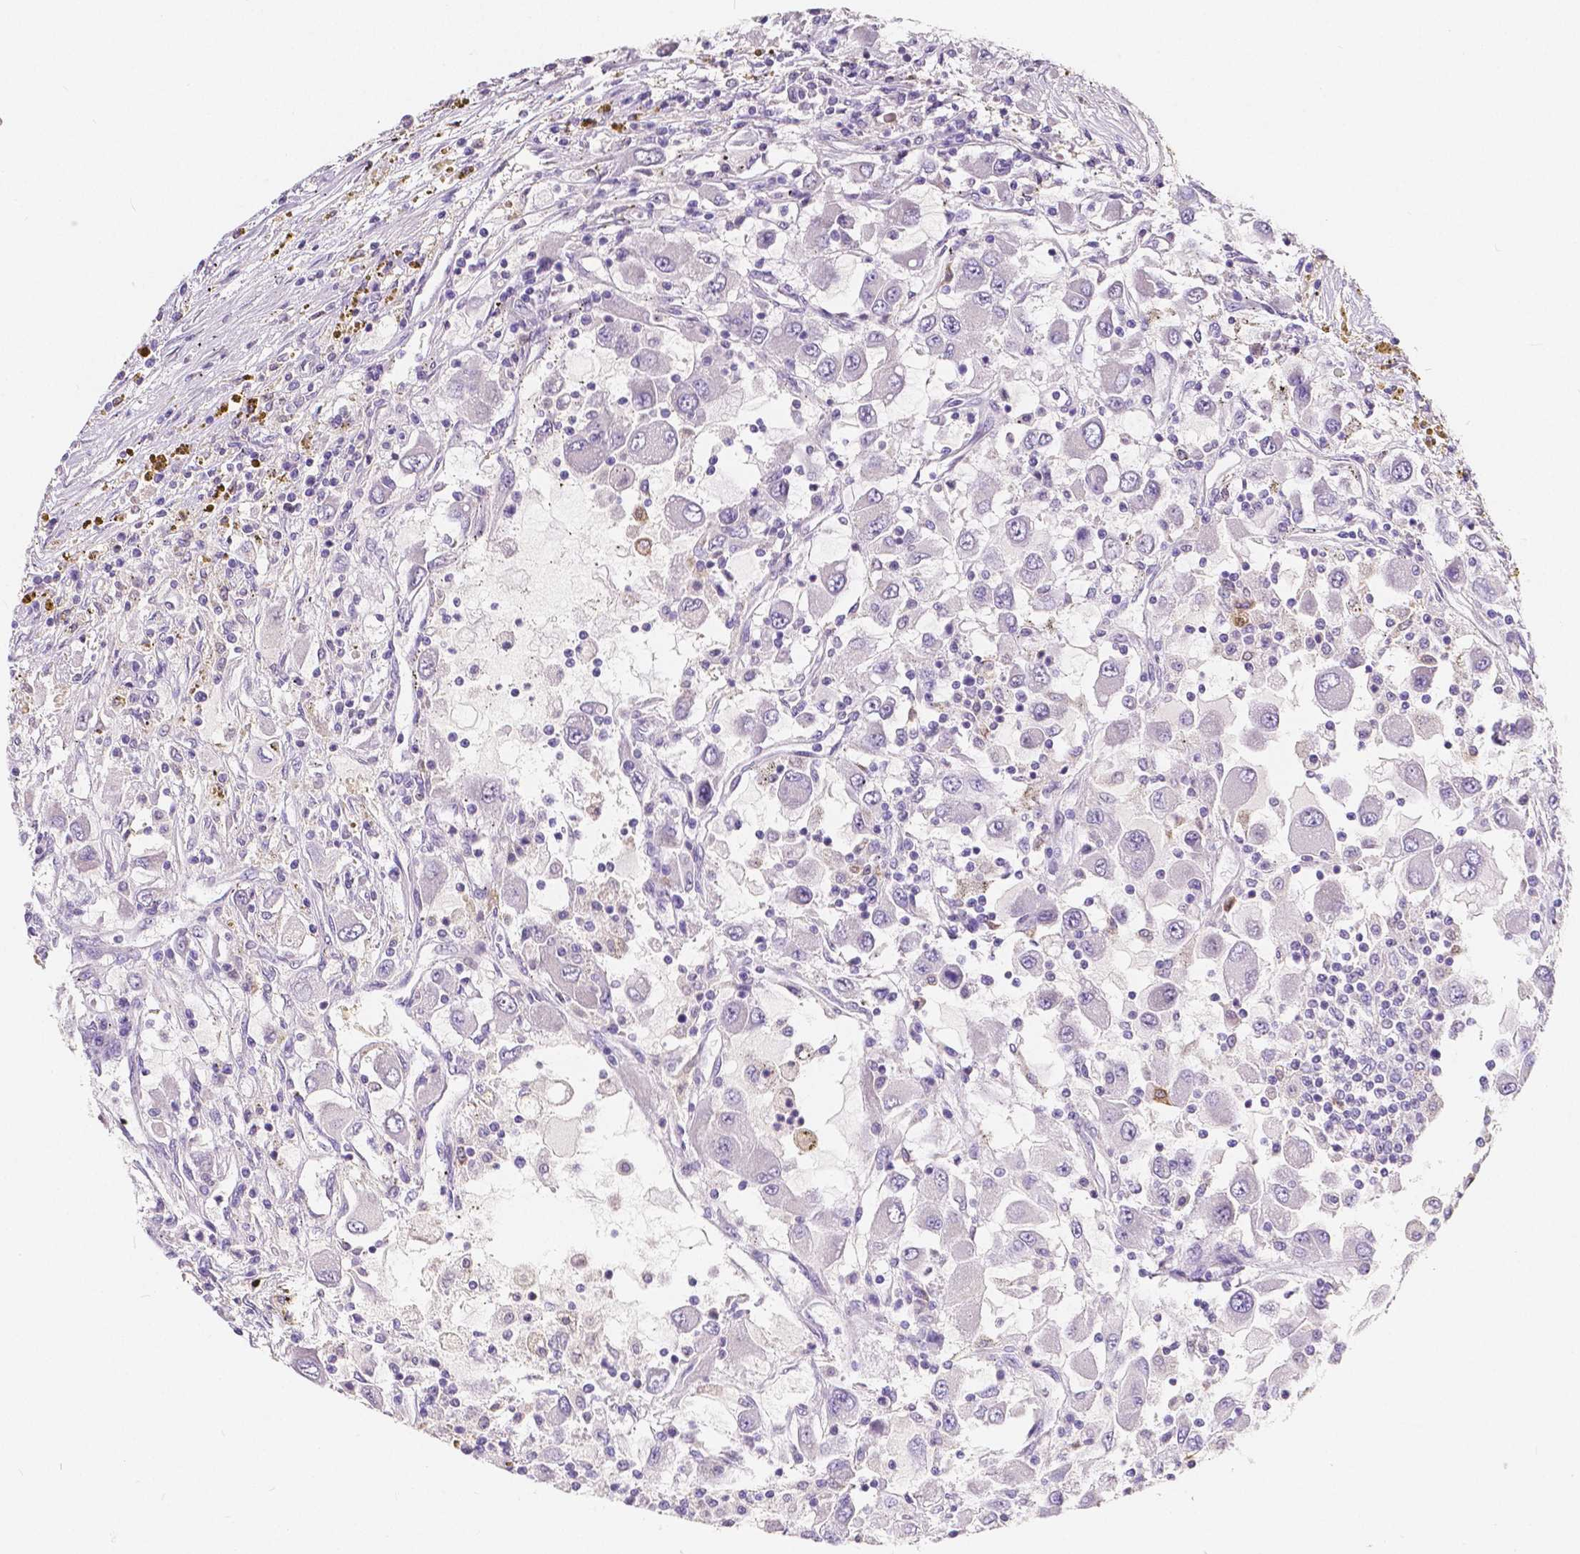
{"staining": {"intensity": "negative", "quantity": "none", "location": "none"}, "tissue": "renal cancer", "cell_type": "Tumor cells", "image_type": "cancer", "snomed": [{"axis": "morphology", "description": "Adenocarcinoma, NOS"}, {"axis": "topography", "description": "Kidney"}], "caption": "Human renal adenocarcinoma stained for a protein using IHC demonstrates no expression in tumor cells.", "gene": "ACP5", "patient": {"sex": "female", "age": 67}}